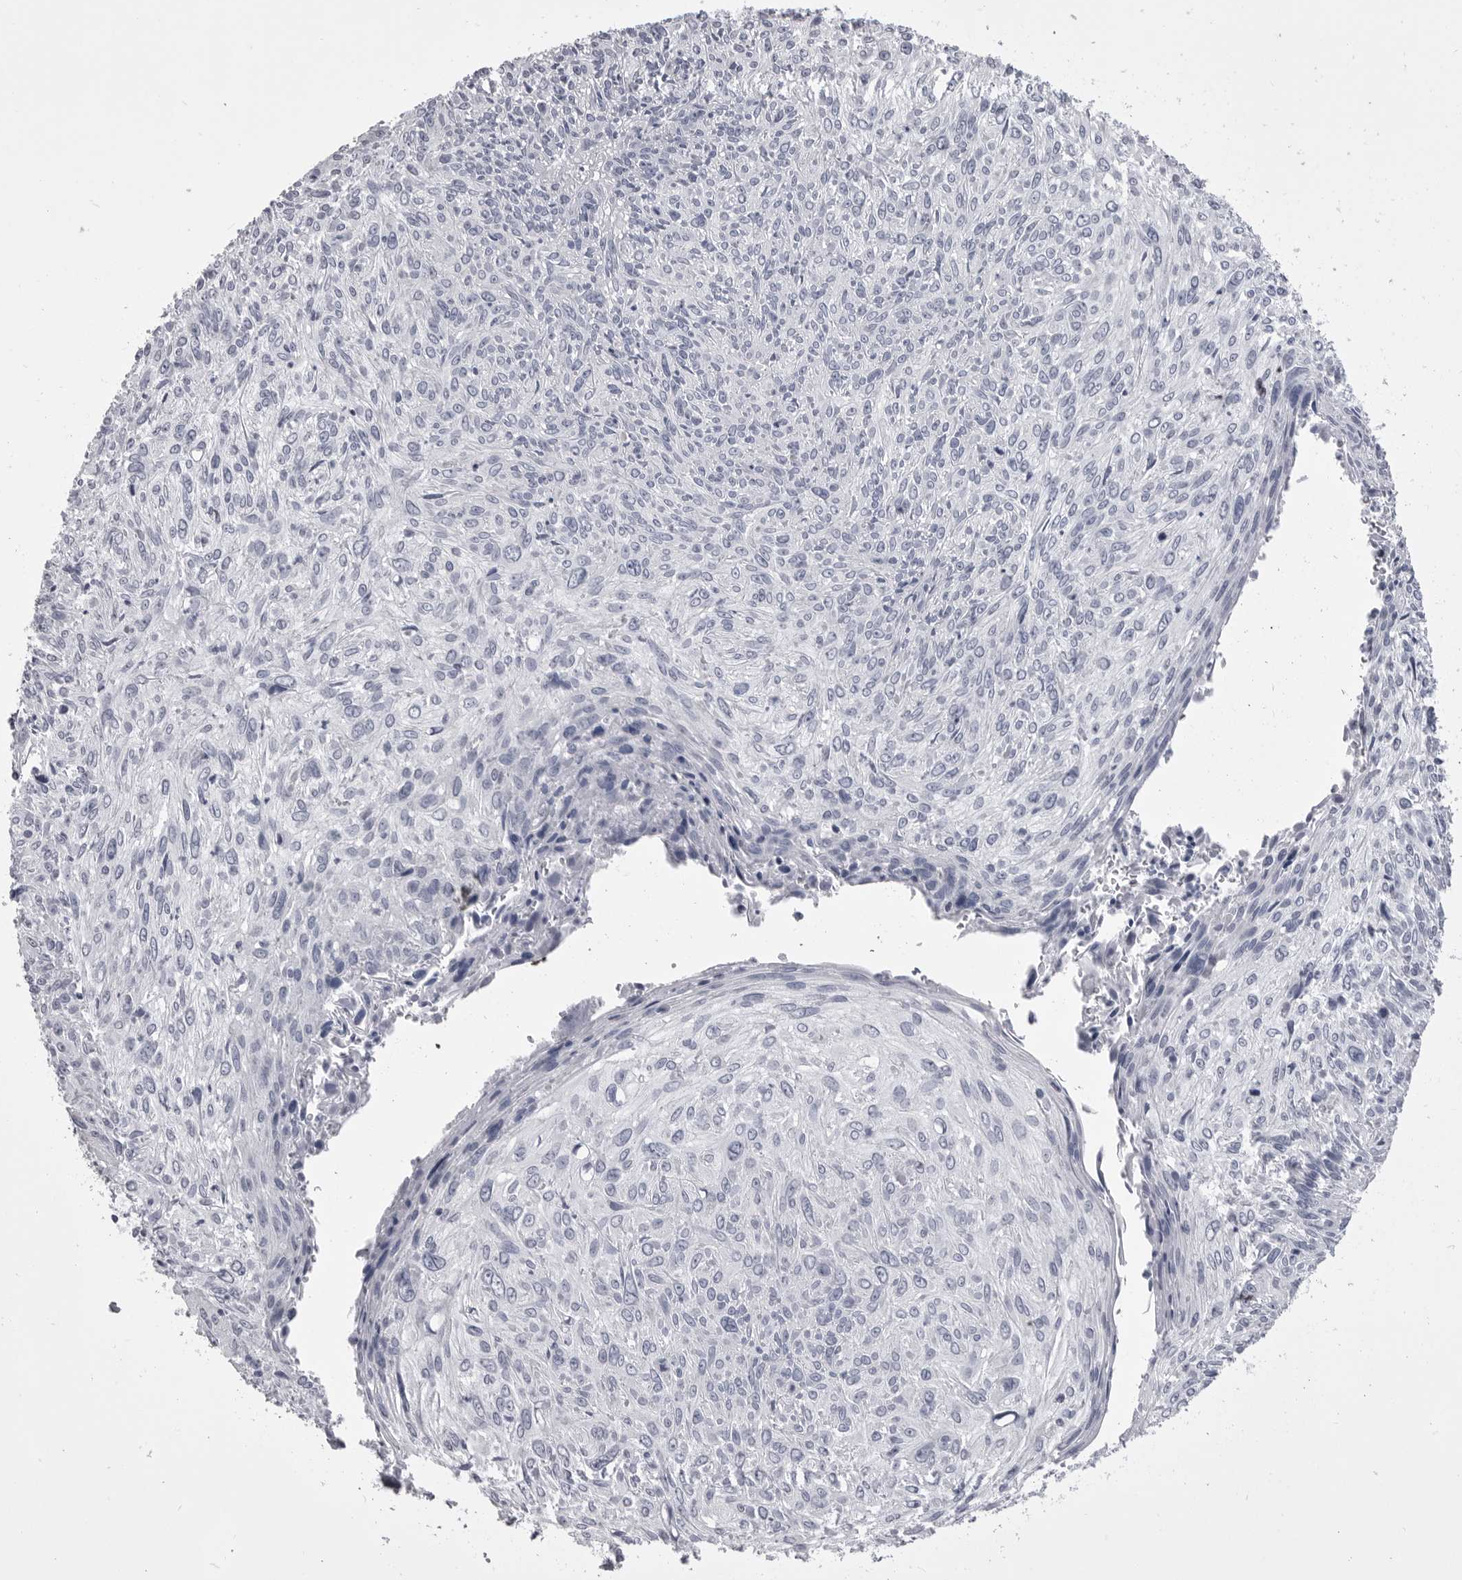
{"staining": {"intensity": "negative", "quantity": "none", "location": "none"}, "tissue": "cervical cancer", "cell_type": "Tumor cells", "image_type": "cancer", "snomed": [{"axis": "morphology", "description": "Squamous cell carcinoma, NOS"}, {"axis": "topography", "description": "Cervix"}], "caption": "This is an immunohistochemistry (IHC) micrograph of cervical squamous cell carcinoma. There is no expression in tumor cells.", "gene": "ANK2", "patient": {"sex": "female", "age": 51}}